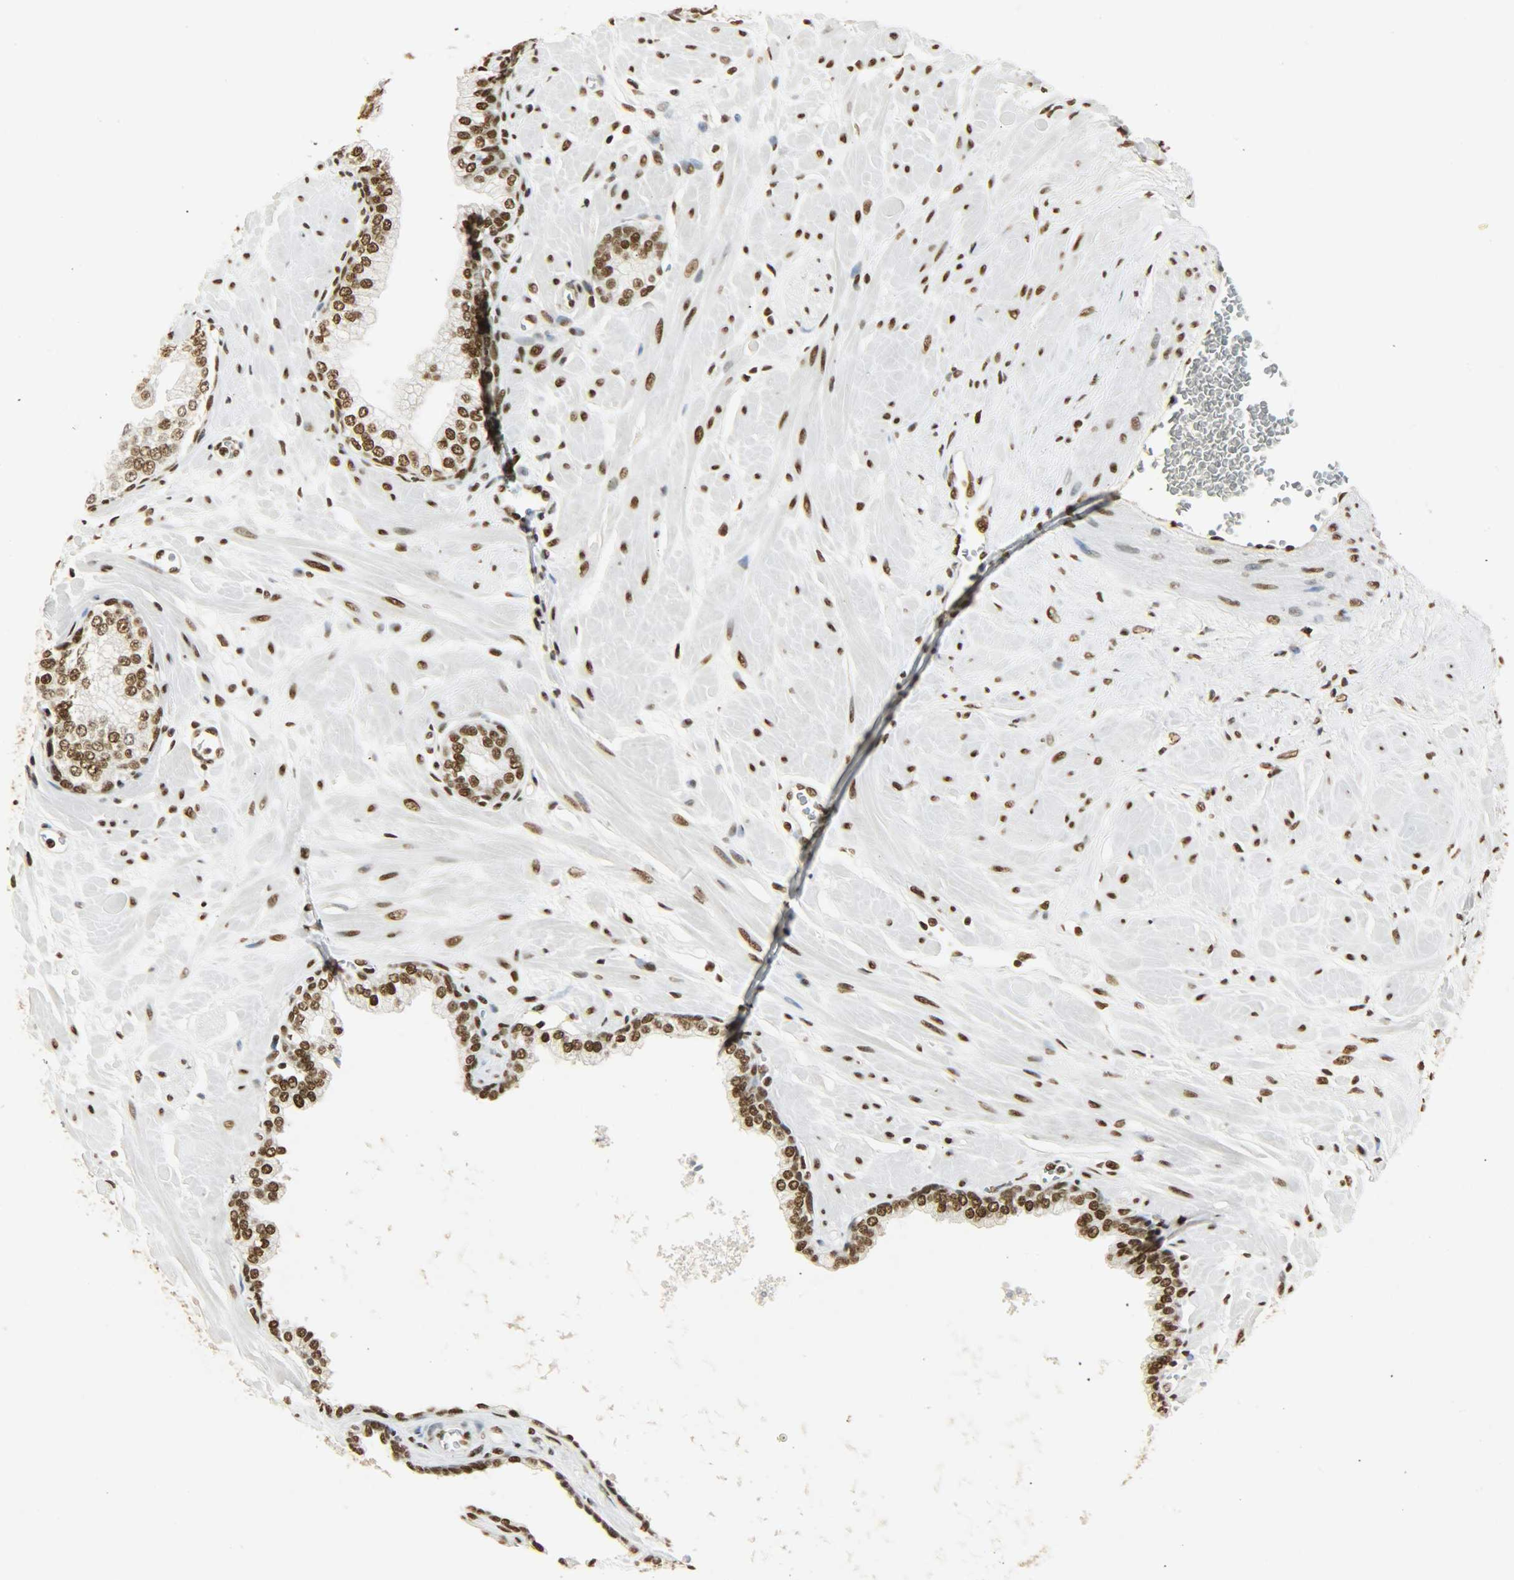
{"staining": {"intensity": "strong", "quantity": ">75%", "location": "nuclear"}, "tissue": "prostate", "cell_type": "Glandular cells", "image_type": "normal", "snomed": [{"axis": "morphology", "description": "Normal tissue, NOS"}, {"axis": "topography", "description": "Prostate"}], "caption": "The image demonstrates staining of unremarkable prostate, revealing strong nuclear protein expression (brown color) within glandular cells. The protein is shown in brown color, while the nuclei are stained blue.", "gene": "KHDRBS1", "patient": {"sex": "male", "age": 60}}